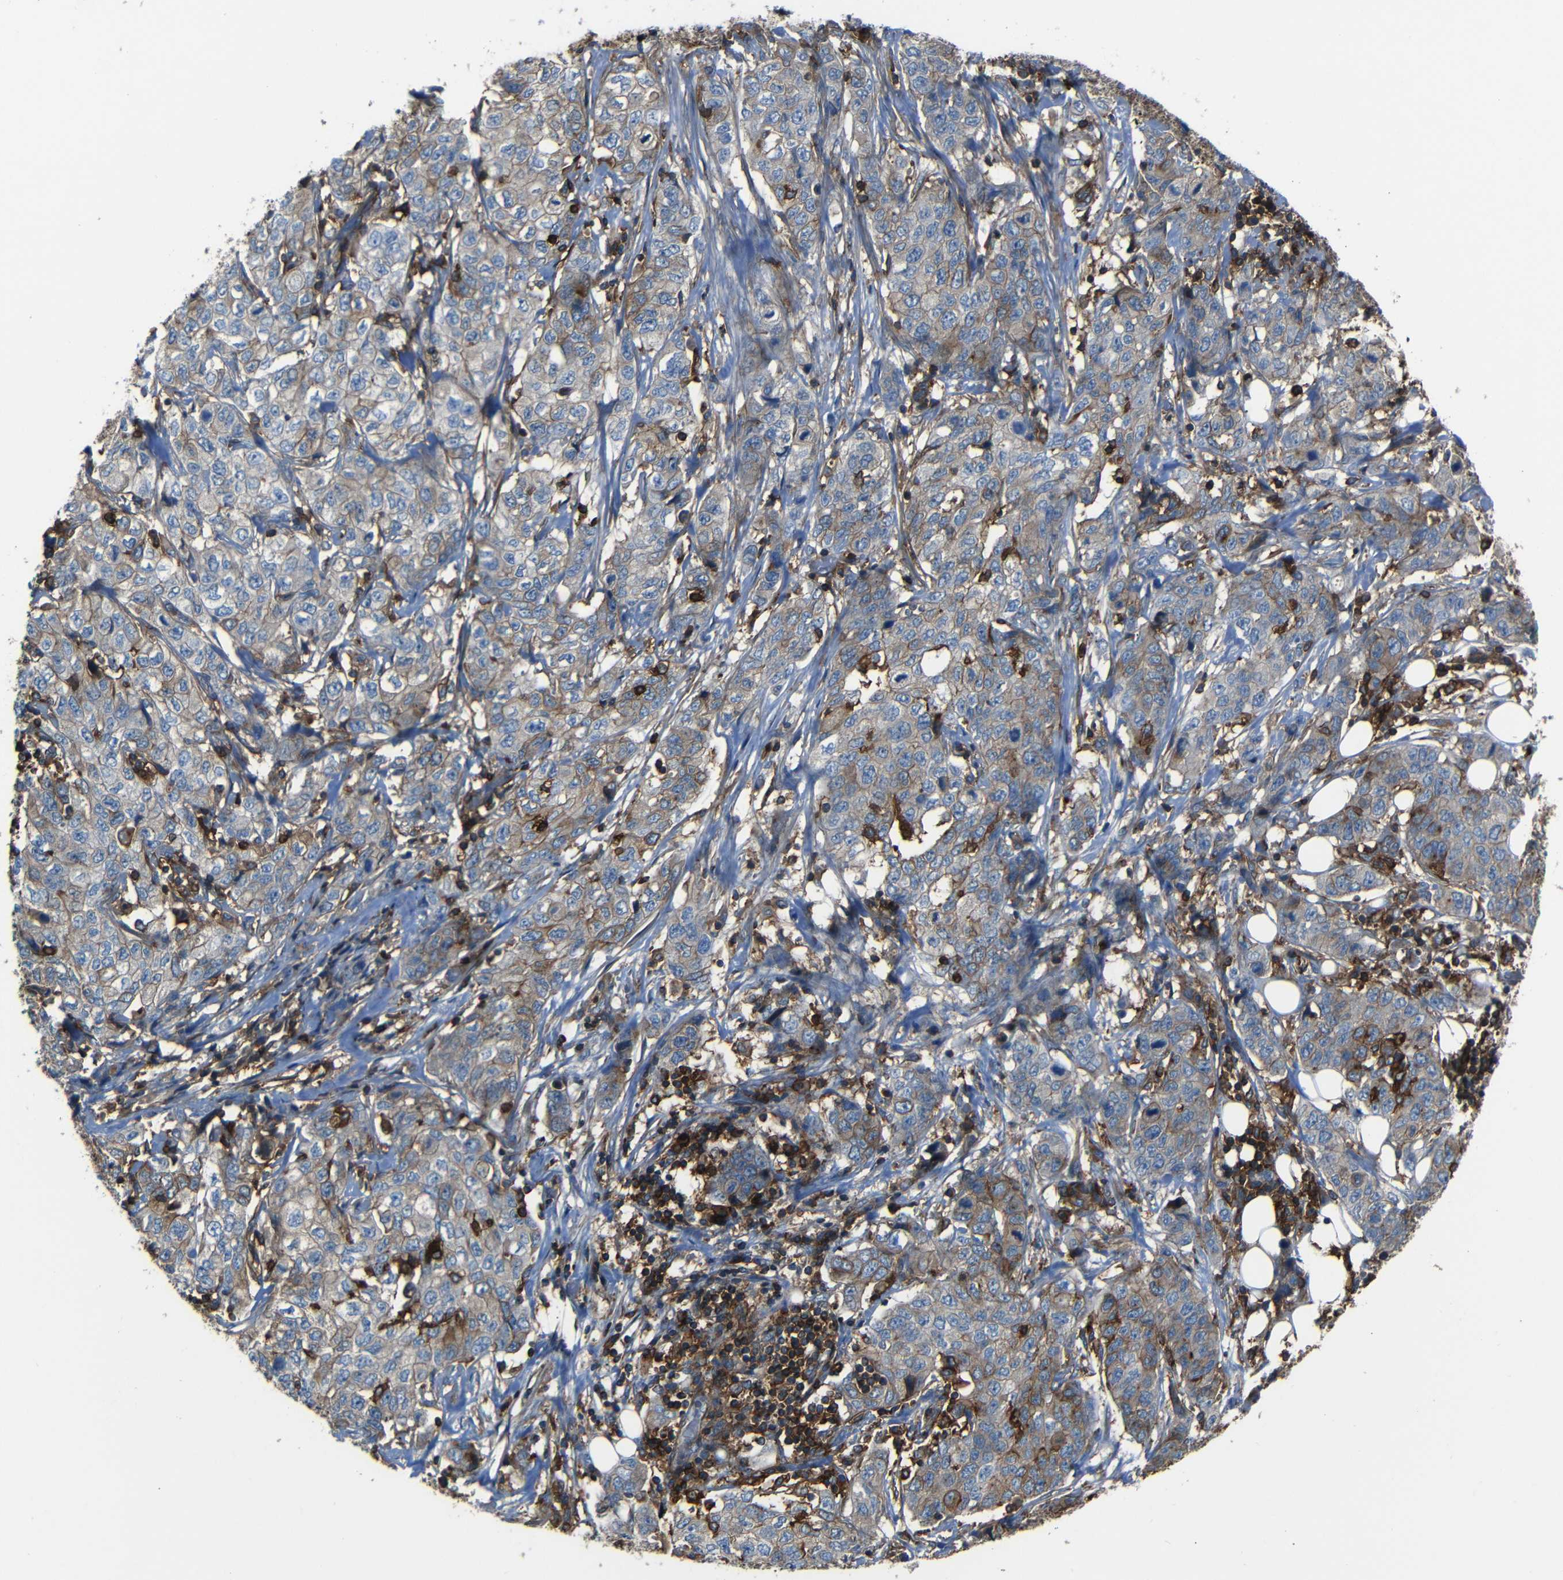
{"staining": {"intensity": "weak", "quantity": "25%-75%", "location": "cytoplasmic/membranous"}, "tissue": "stomach cancer", "cell_type": "Tumor cells", "image_type": "cancer", "snomed": [{"axis": "morphology", "description": "Adenocarcinoma, NOS"}, {"axis": "topography", "description": "Stomach"}], "caption": "Stomach adenocarcinoma stained for a protein (brown) reveals weak cytoplasmic/membranous positive staining in about 25%-75% of tumor cells.", "gene": "ADGRE5", "patient": {"sex": "male", "age": 48}}